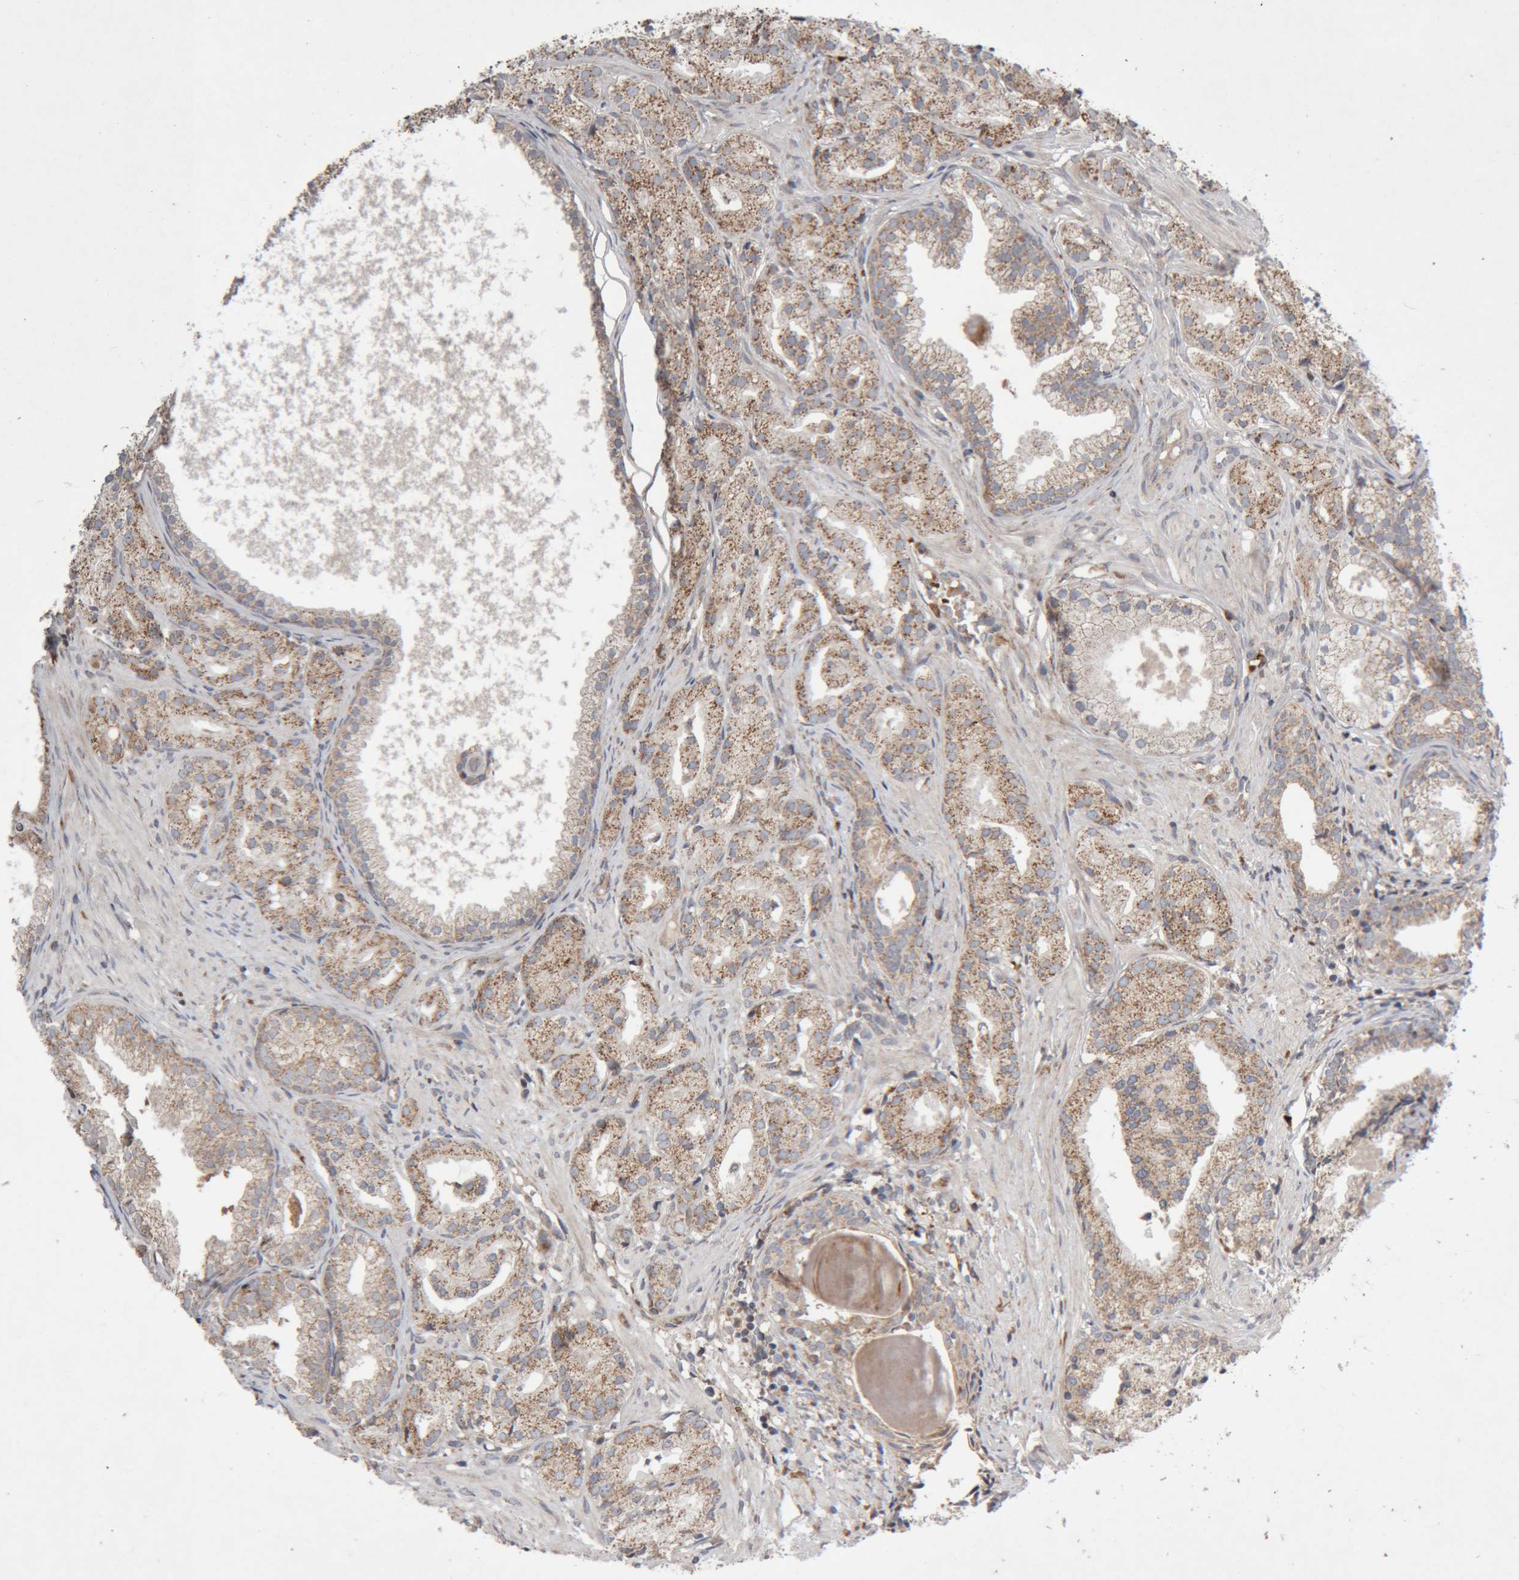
{"staining": {"intensity": "moderate", "quantity": ">75%", "location": "cytoplasmic/membranous"}, "tissue": "prostate cancer", "cell_type": "Tumor cells", "image_type": "cancer", "snomed": [{"axis": "morphology", "description": "Adenocarcinoma, Low grade"}, {"axis": "topography", "description": "Prostate"}], "caption": "This is an image of IHC staining of prostate cancer, which shows moderate positivity in the cytoplasmic/membranous of tumor cells.", "gene": "KIF21B", "patient": {"sex": "male", "age": 88}}